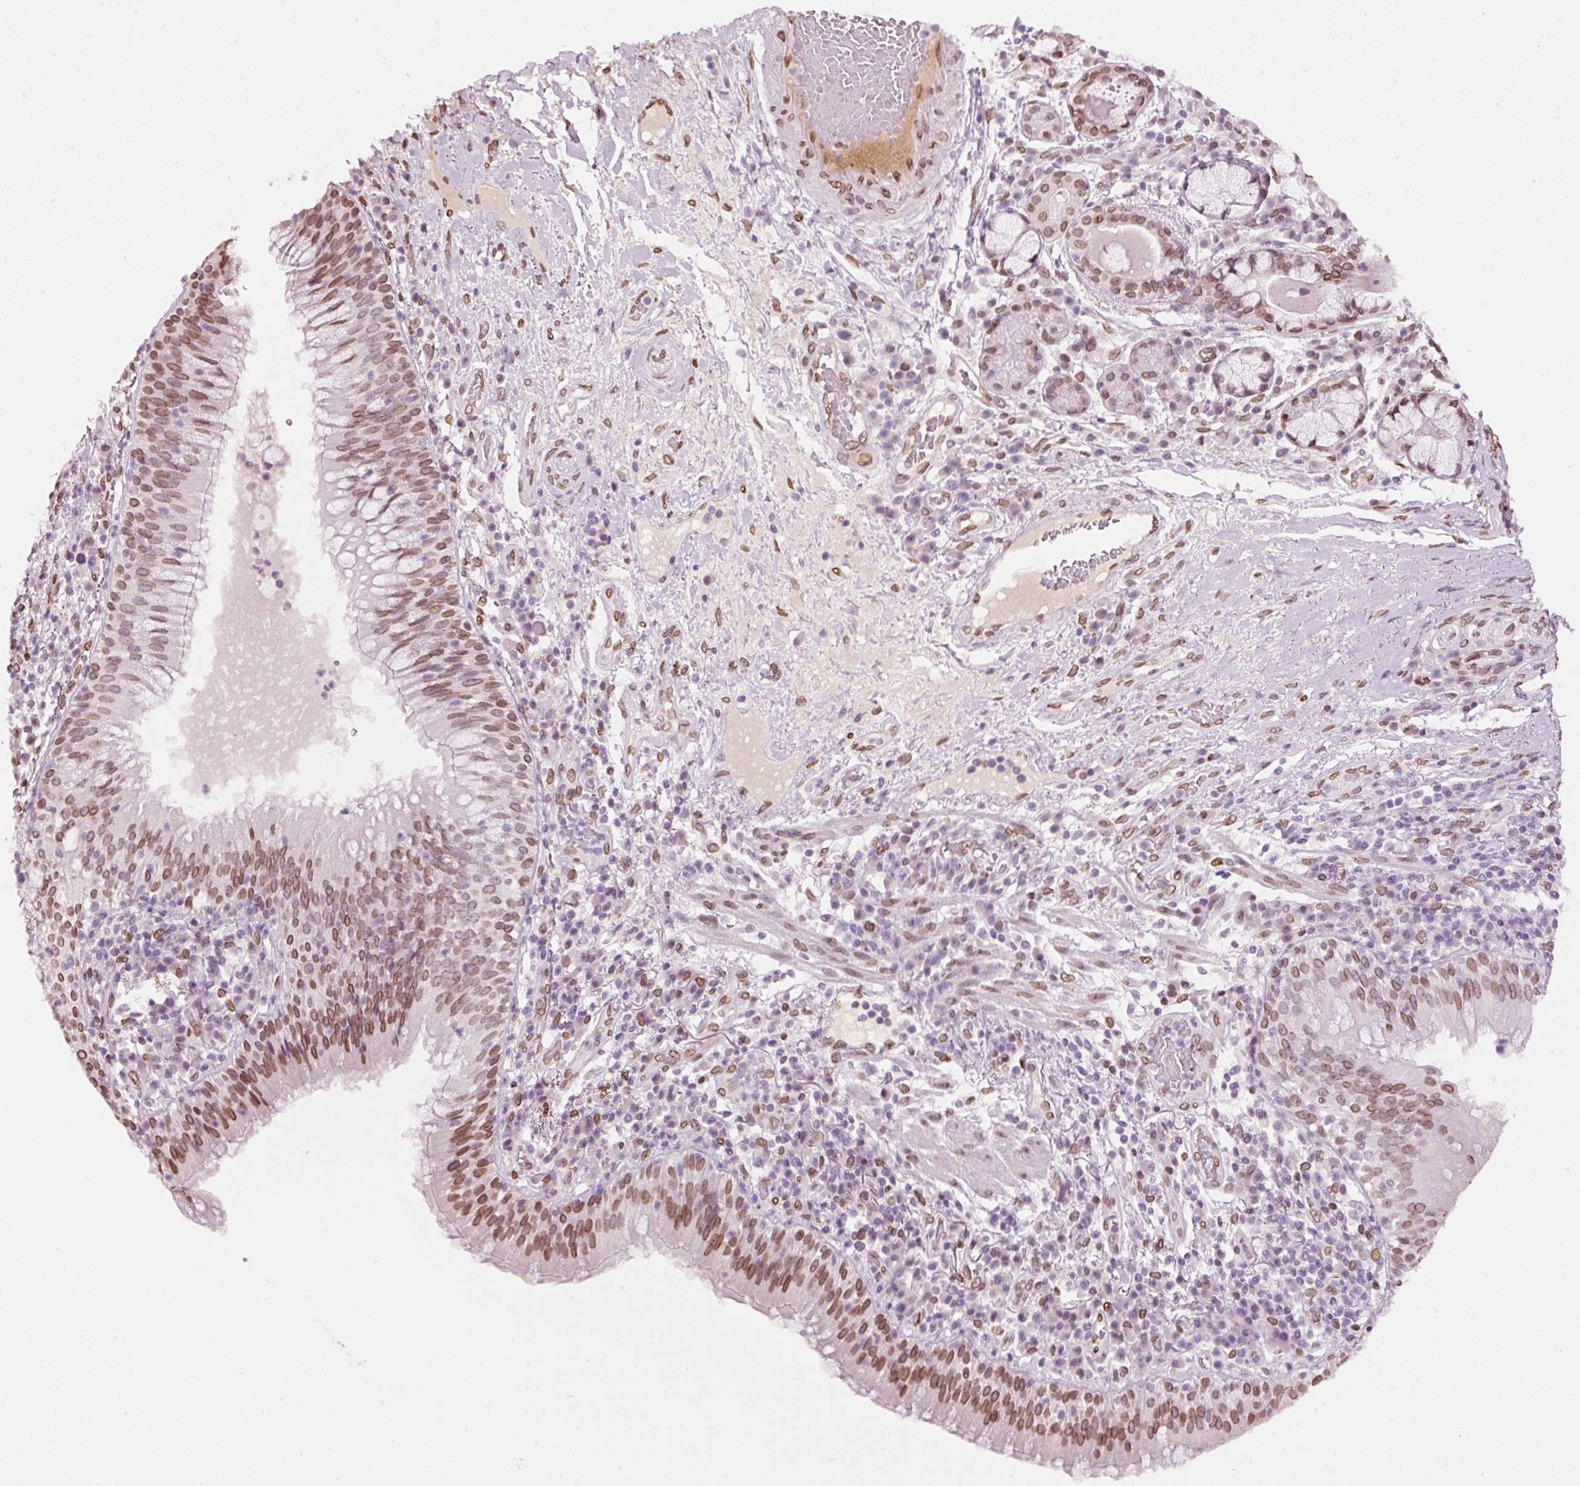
{"staining": {"intensity": "moderate", "quantity": ">75%", "location": "cytoplasmic/membranous,nuclear"}, "tissue": "bronchus", "cell_type": "Respiratory epithelial cells", "image_type": "normal", "snomed": [{"axis": "morphology", "description": "Normal tissue, NOS"}, {"axis": "topography", "description": "Cartilage tissue"}, {"axis": "topography", "description": "Bronchus"}], "caption": "Immunohistochemical staining of normal bronchus exhibits >75% levels of moderate cytoplasmic/membranous,nuclear protein positivity in about >75% of respiratory epithelial cells. The protein of interest is stained brown, and the nuclei are stained in blue (DAB IHC with brightfield microscopy, high magnification).", "gene": "ZNF224", "patient": {"sex": "male", "age": 56}}